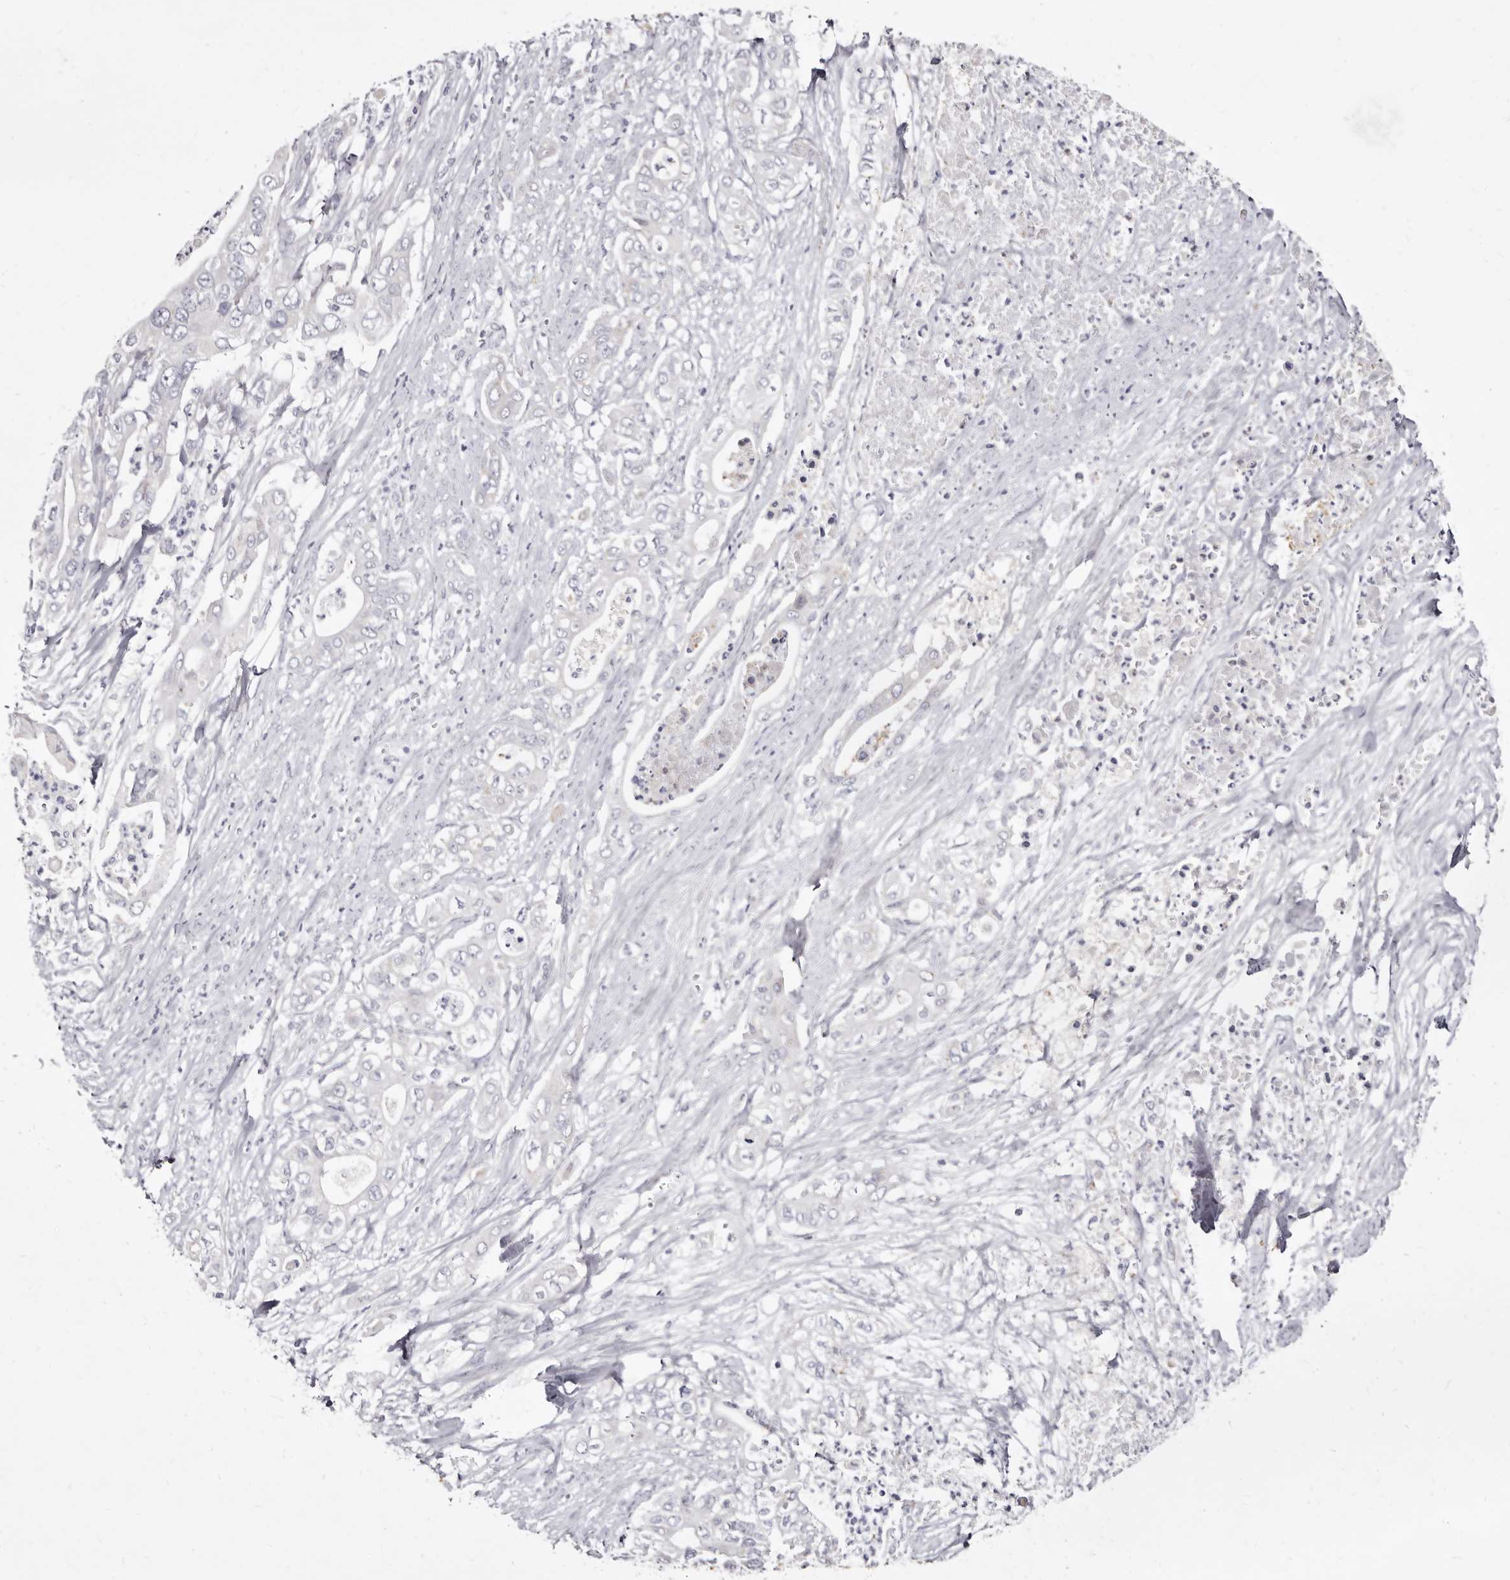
{"staining": {"intensity": "negative", "quantity": "none", "location": "none"}, "tissue": "pancreatic cancer", "cell_type": "Tumor cells", "image_type": "cancer", "snomed": [{"axis": "morphology", "description": "Adenocarcinoma, NOS"}, {"axis": "topography", "description": "Pancreas"}], "caption": "A high-resolution photomicrograph shows immunohistochemistry staining of pancreatic adenocarcinoma, which exhibits no significant positivity in tumor cells.", "gene": "CYP2E1", "patient": {"sex": "female", "age": 78}}